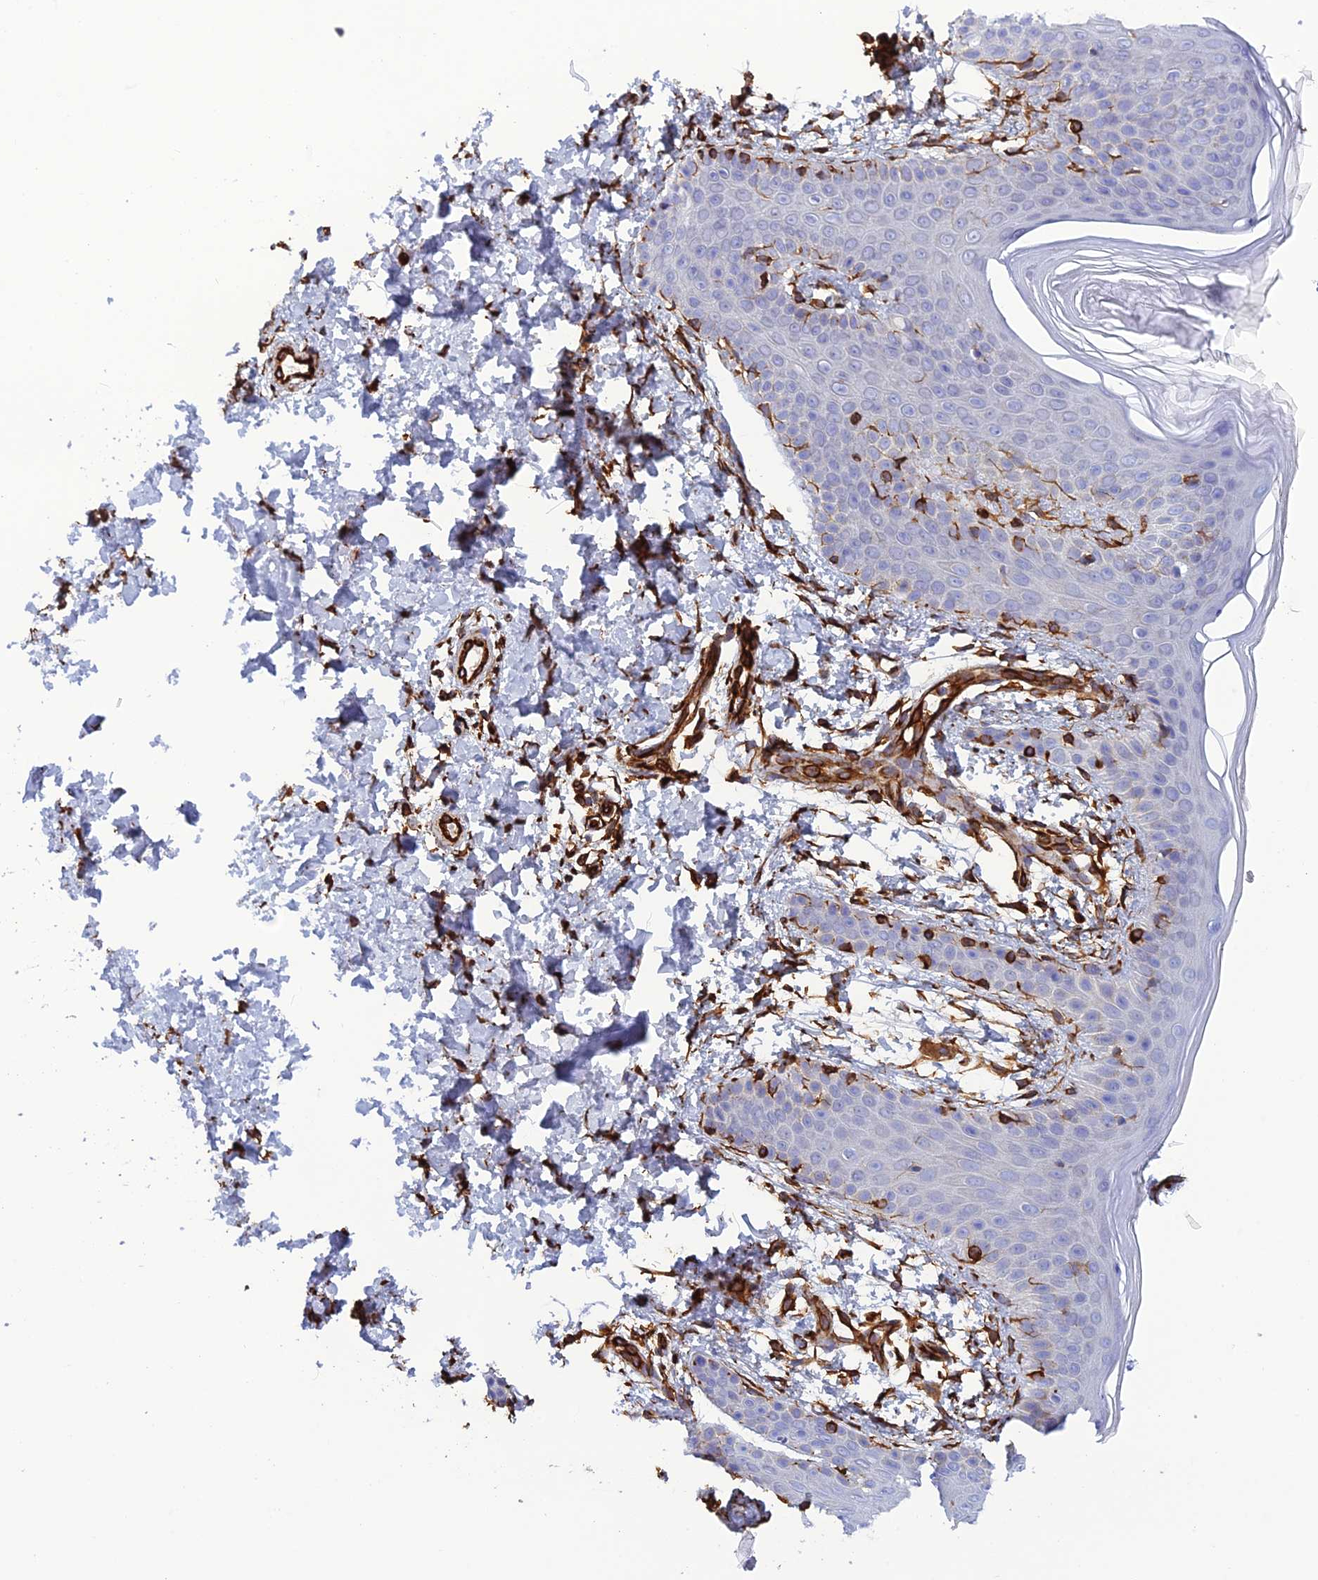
{"staining": {"intensity": "strong", "quantity": ">75%", "location": "cytoplasmic/membranous"}, "tissue": "skin", "cell_type": "Fibroblasts", "image_type": "normal", "snomed": [{"axis": "morphology", "description": "Normal tissue, NOS"}, {"axis": "topography", "description": "Skin"}], "caption": "Immunohistochemistry photomicrograph of unremarkable human skin stained for a protein (brown), which exhibits high levels of strong cytoplasmic/membranous expression in approximately >75% of fibroblasts.", "gene": "FBXL20", "patient": {"sex": "male", "age": 36}}